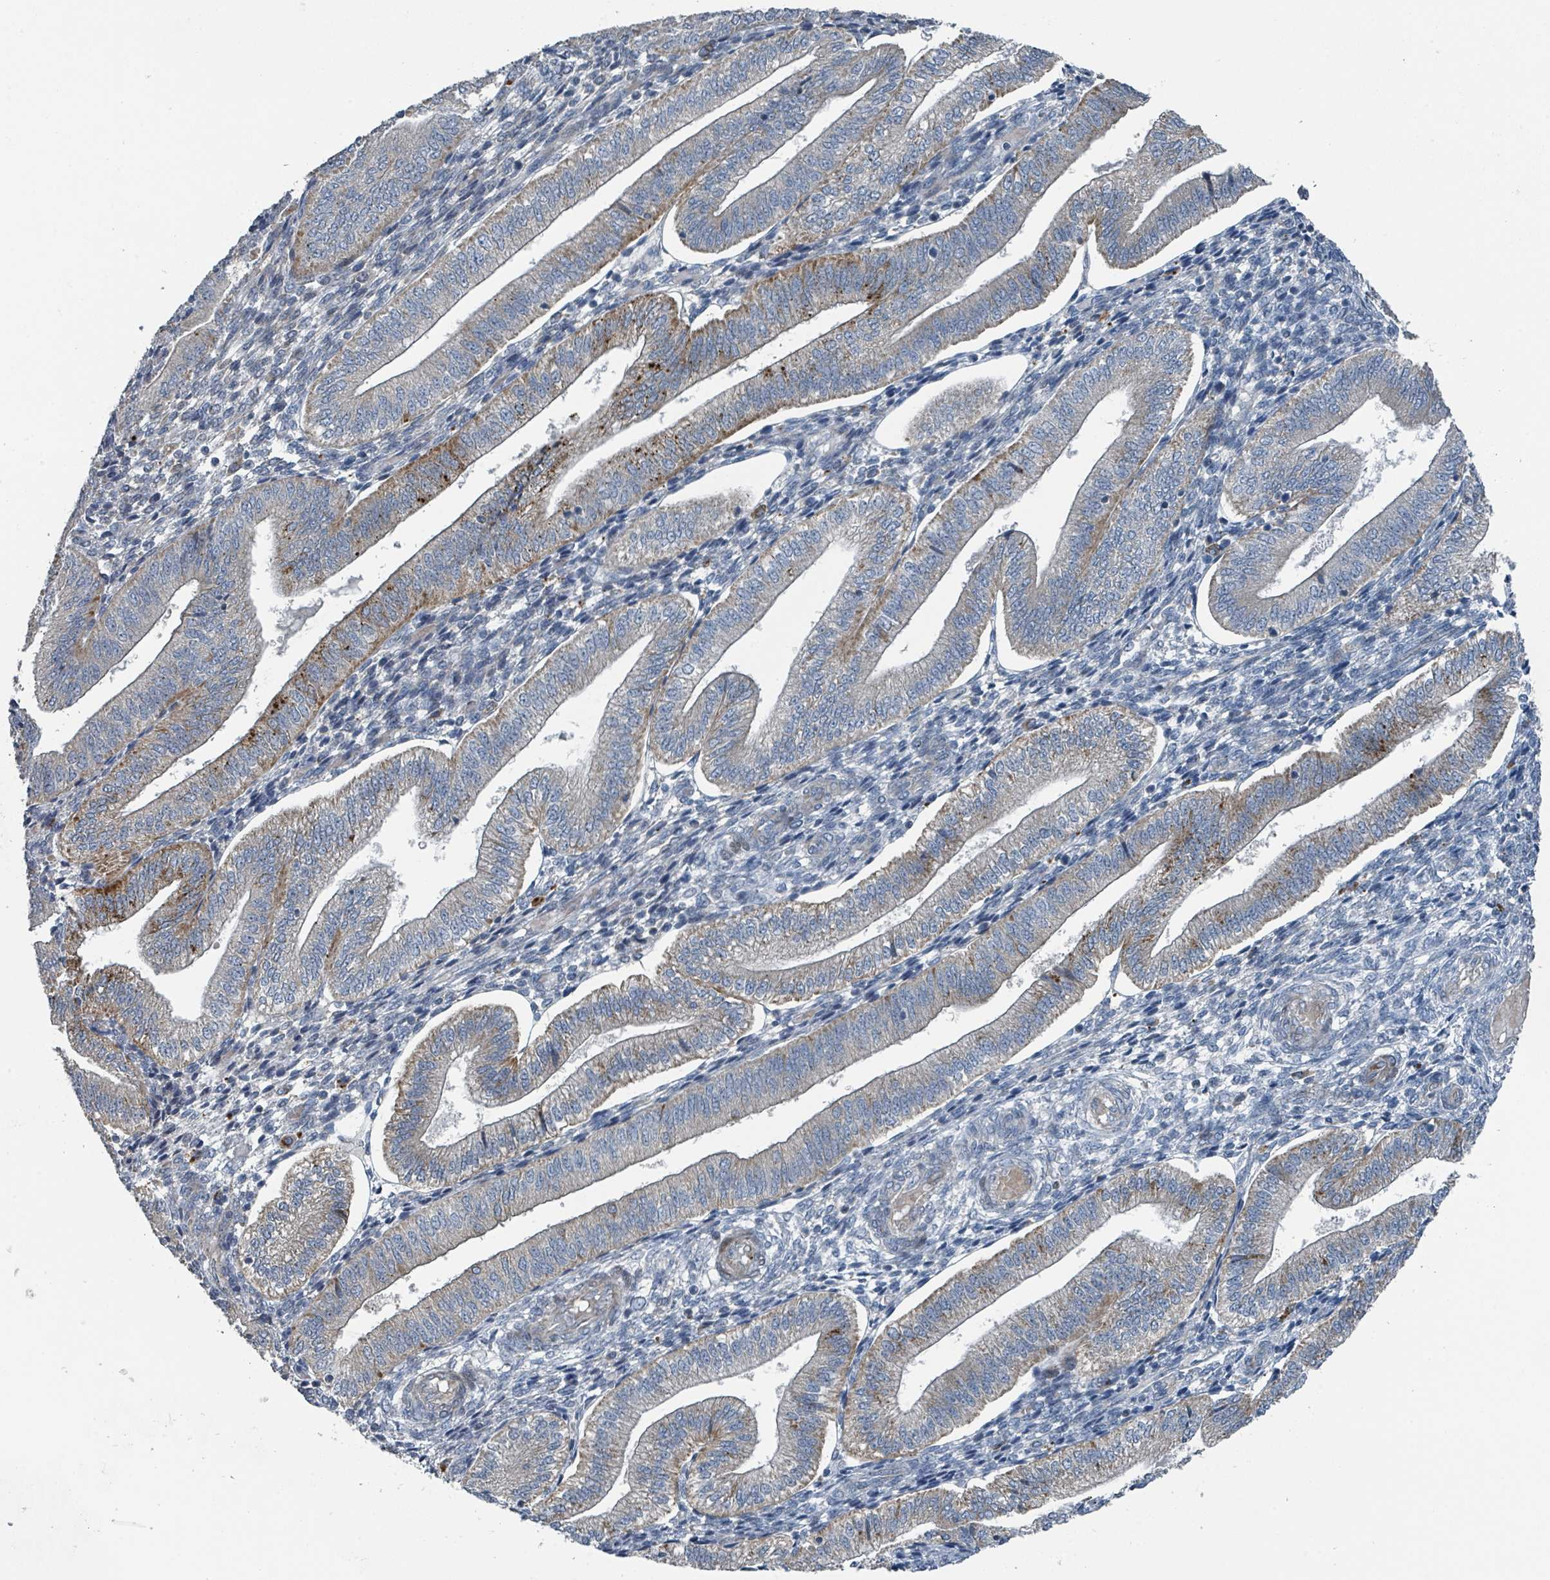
{"staining": {"intensity": "moderate", "quantity": "<25%", "location": "cytoplasmic/membranous"}, "tissue": "endometrium", "cell_type": "Cells in endometrial stroma", "image_type": "normal", "snomed": [{"axis": "morphology", "description": "Normal tissue, NOS"}, {"axis": "topography", "description": "Endometrium"}], "caption": "Brown immunohistochemical staining in normal human endometrium displays moderate cytoplasmic/membranous staining in about <25% of cells in endometrial stroma. (brown staining indicates protein expression, while blue staining denotes nuclei).", "gene": "DIPK2A", "patient": {"sex": "female", "age": 34}}